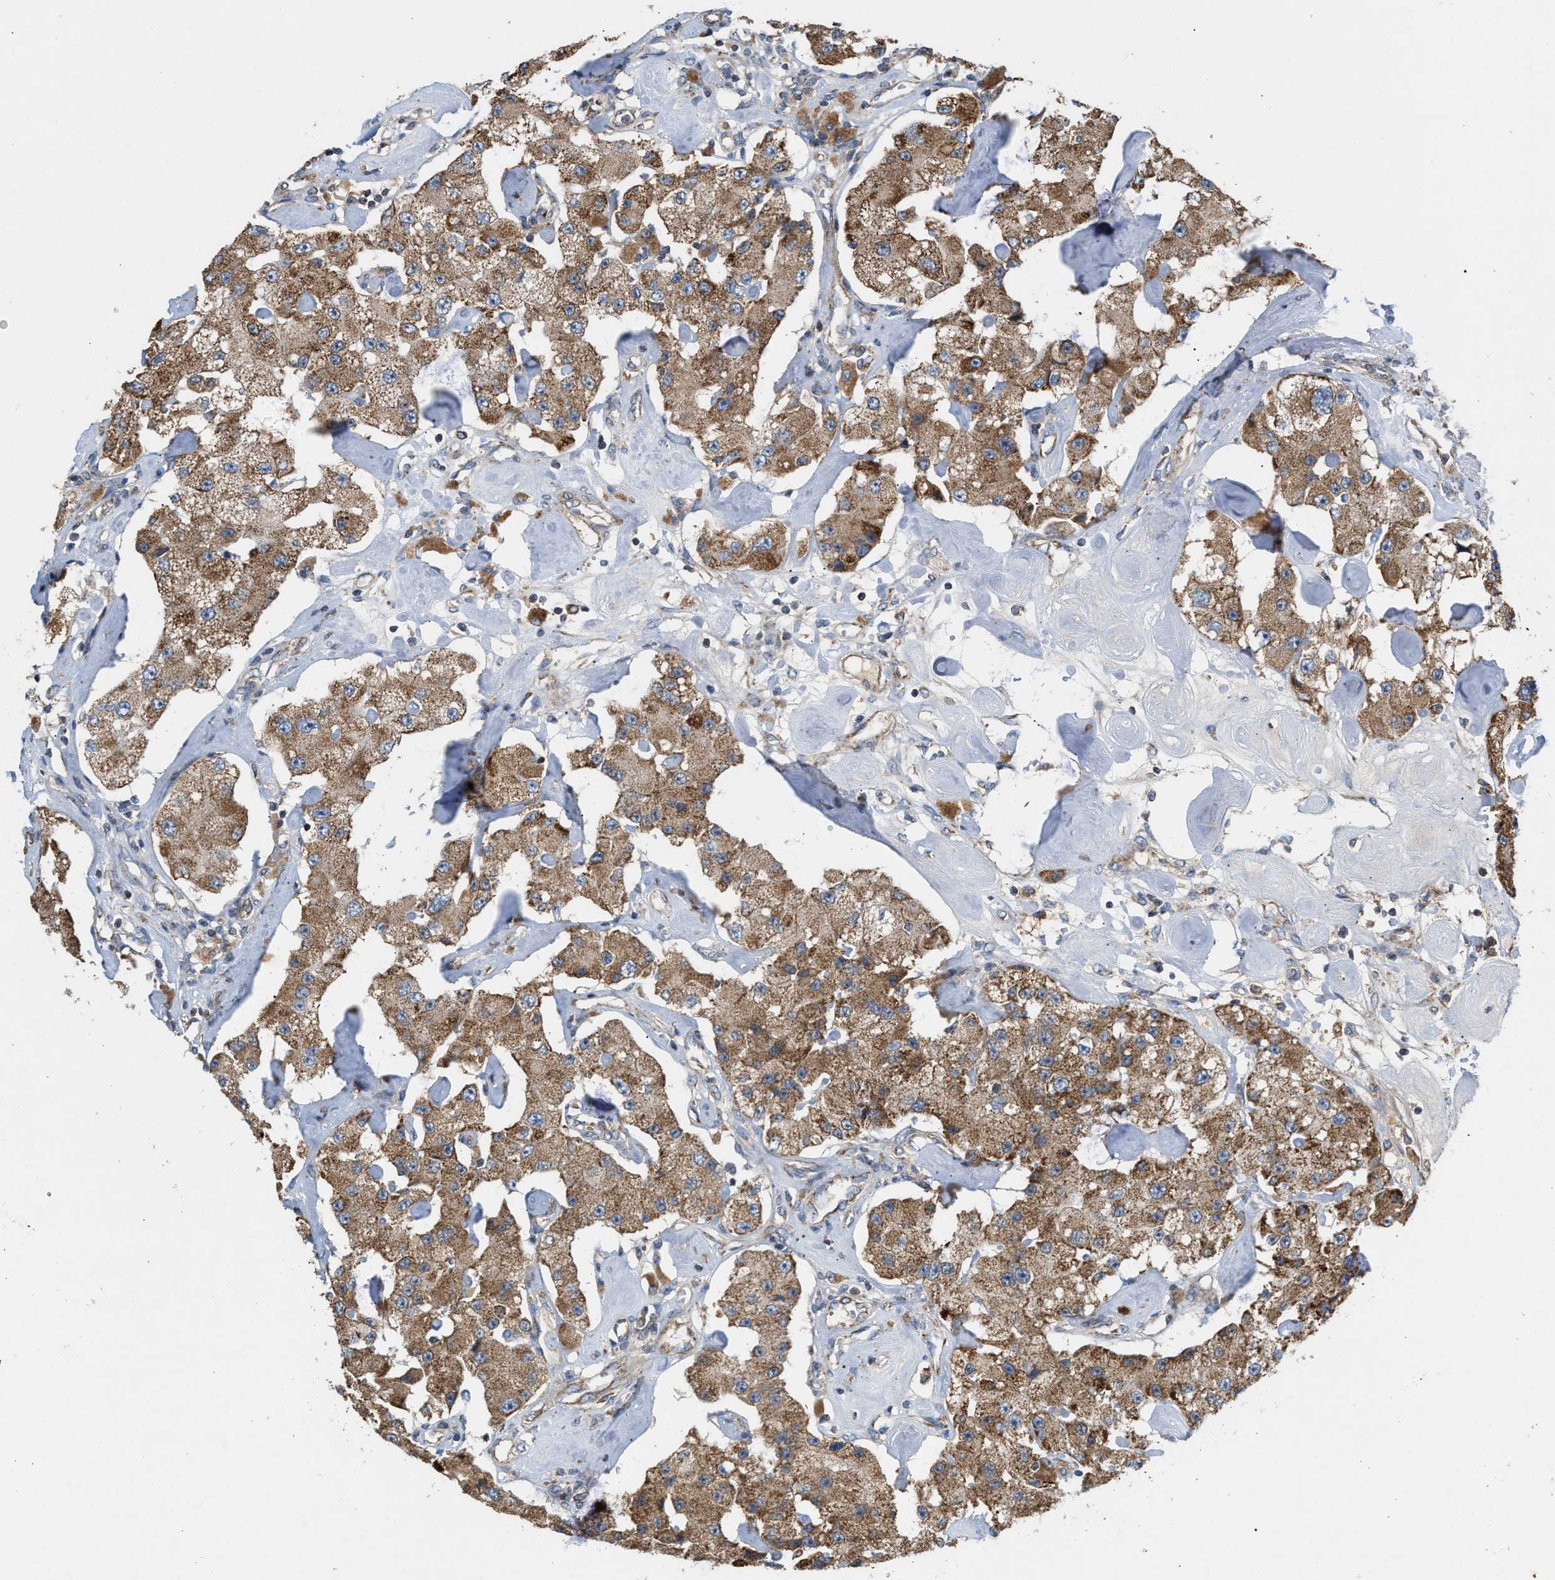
{"staining": {"intensity": "moderate", "quantity": ">75%", "location": "cytoplasmic/membranous"}, "tissue": "carcinoid", "cell_type": "Tumor cells", "image_type": "cancer", "snomed": [{"axis": "morphology", "description": "Carcinoid, malignant, NOS"}, {"axis": "topography", "description": "Pancreas"}], "caption": "This is an image of immunohistochemistry staining of carcinoid, which shows moderate expression in the cytoplasmic/membranous of tumor cells.", "gene": "TACO1", "patient": {"sex": "male", "age": 41}}